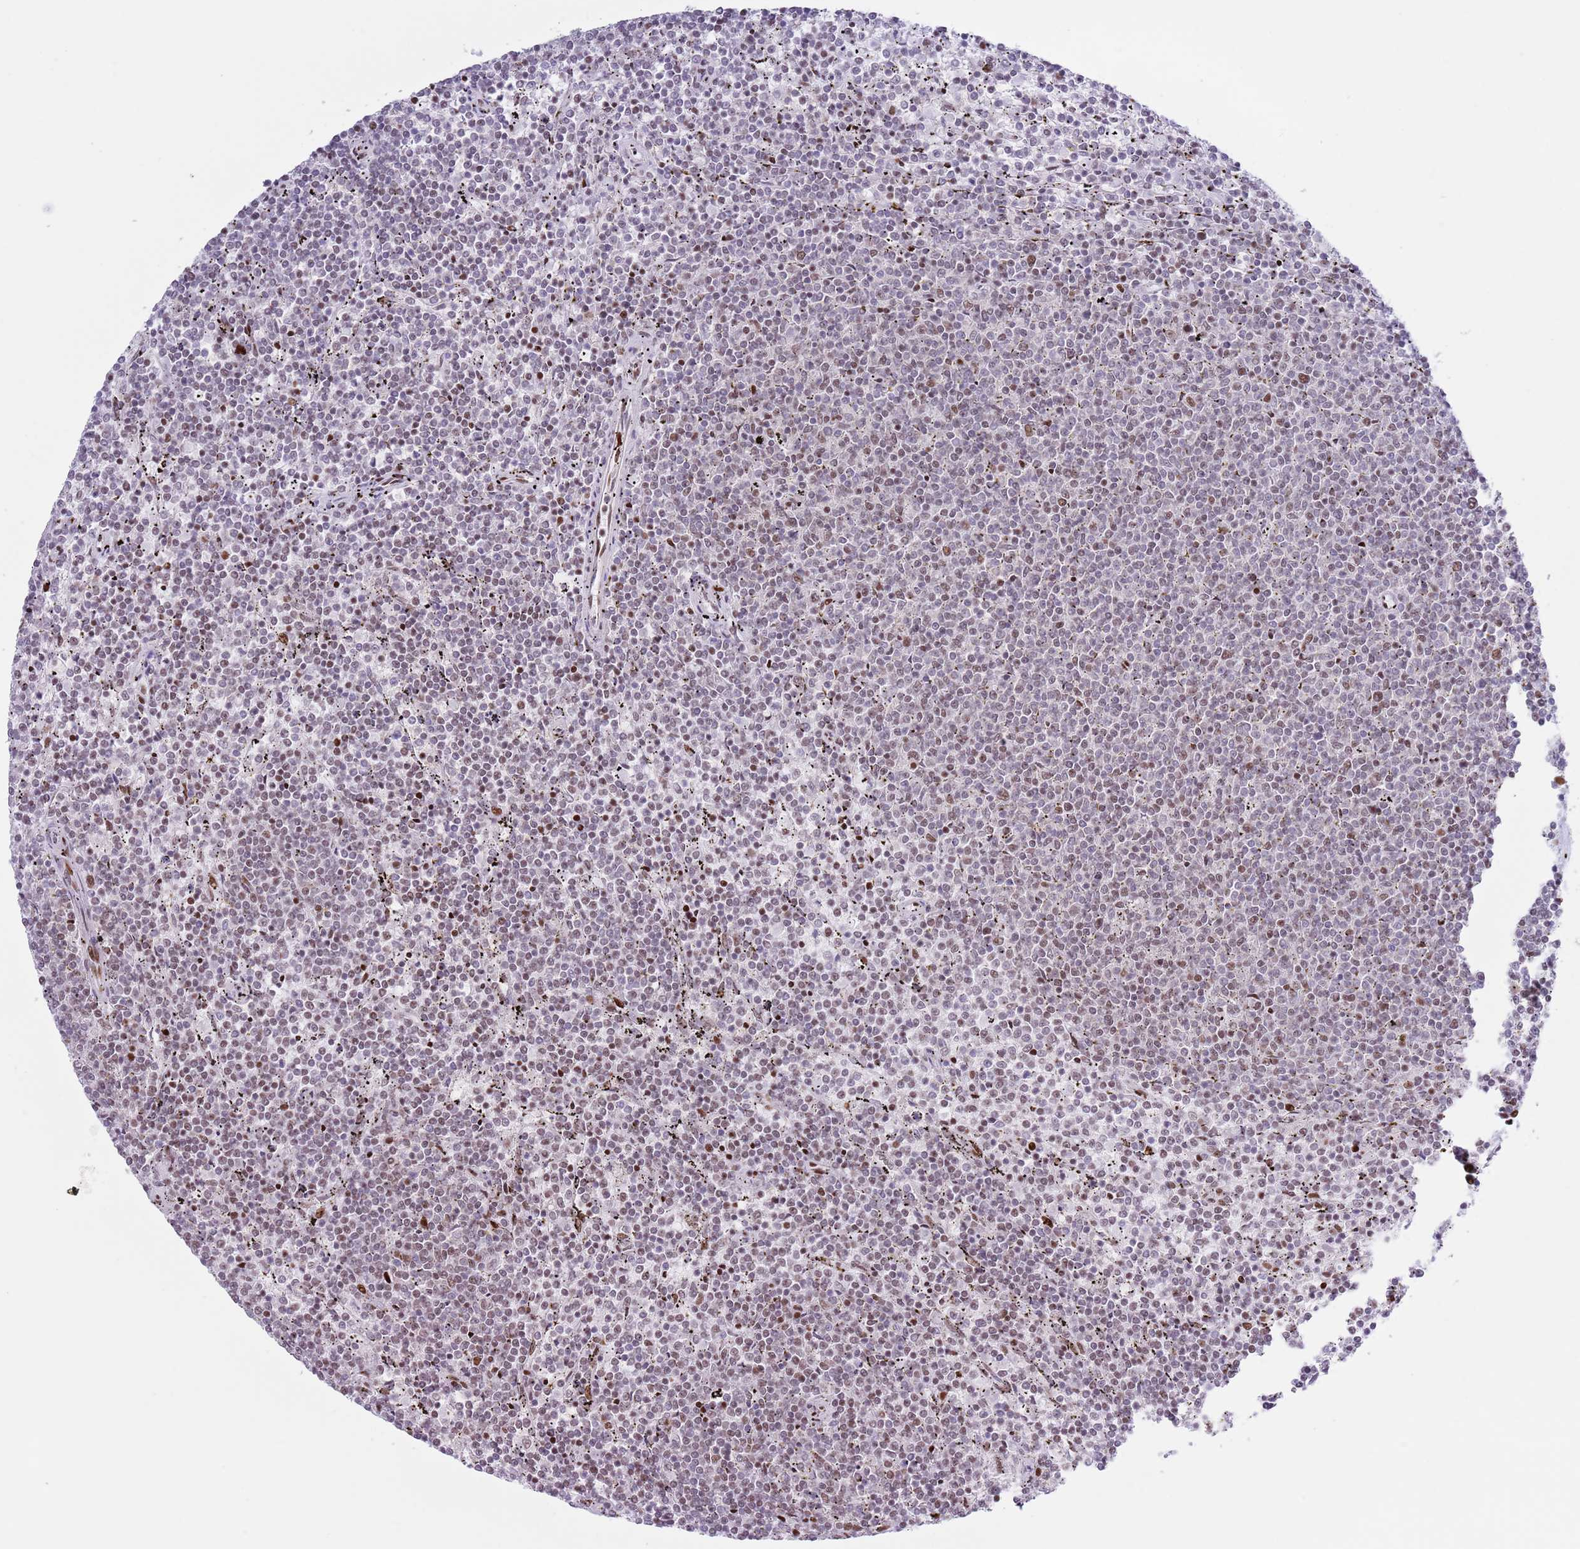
{"staining": {"intensity": "moderate", "quantity": "25%-75%", "location": "nuclear"}, "tissue": "lymphoma", "cell_type": "Tumor cells", "image_type": "cancer", "snomed": [{"axis": "morphology", "description": "Malignant lymphoma, non-Hodgkin's type, Low grade"}, {"axis": "topography", "description": "Spleen"}], "caption": "Protein expression analysis of human malignant lymphoma, non-Hodgkin's type (low-grade) reveals moderate nuclear staining in approximately 25%-75% of tumor cells.", "gene": "MFSD10", "patient": {"sex": "female", "age": 50}}